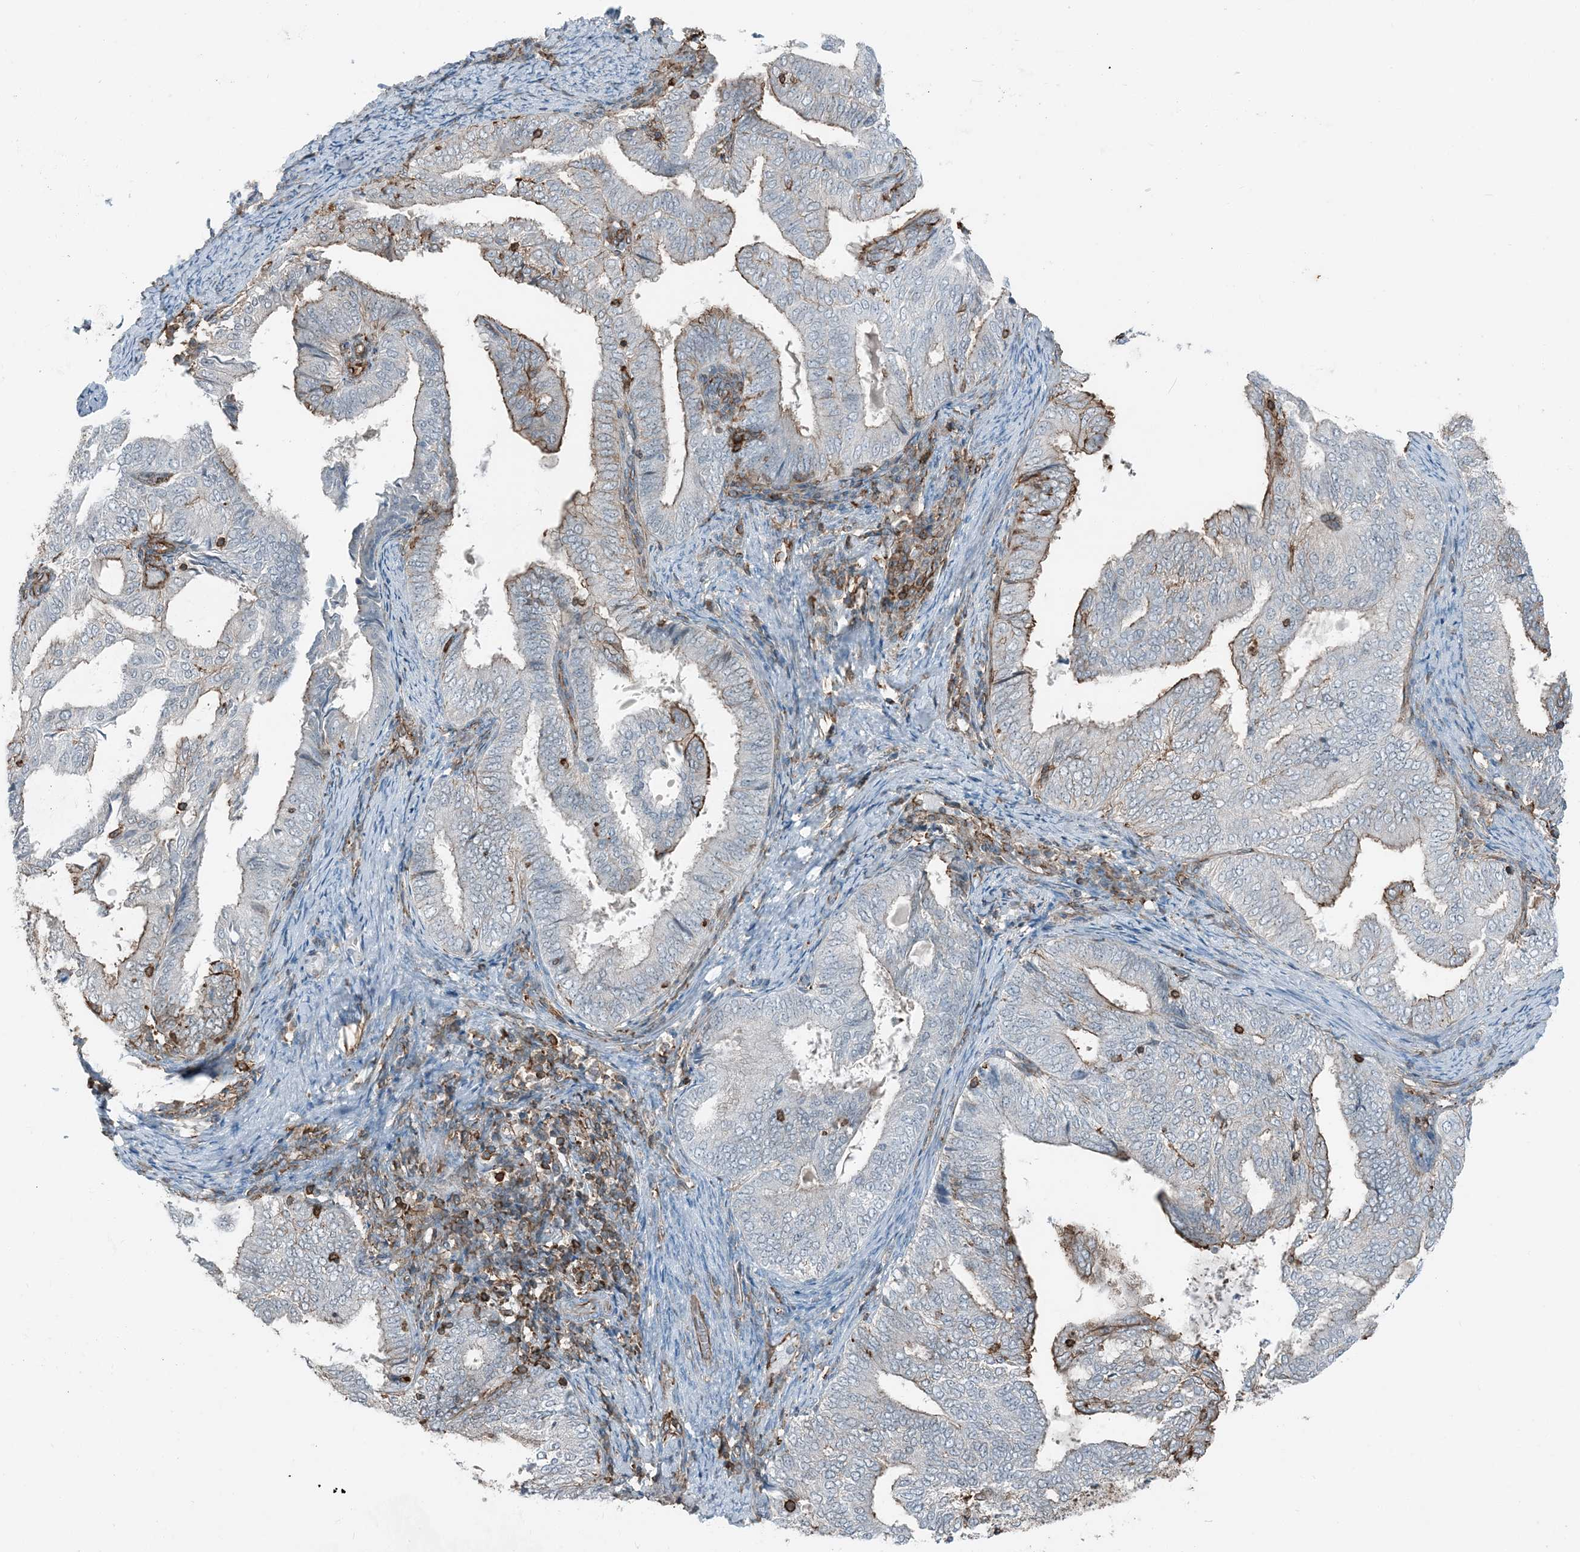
{"staining": {"intensity": "strong", "quantity": "<25%", "location": "cytoplasmic/membranous"}, "tissue": "endometrial cancer", "cell_type": "Tumor cells", "image_type": "cancer", "snomed": [{"axis": "morphology", "description": "Adenocarcinoma, NOS"}, {"axis": "topography", "description": "Endometrium"}], "caption": "Human endometrial cancer (adenocarcinoma) stained with a brown dye reveals strong cytoplasmic/membranous positive positivity in about <25% of tumor cells.", "gene": "APOBEC3C", "patient": {"sex": "female", "age": 58}}